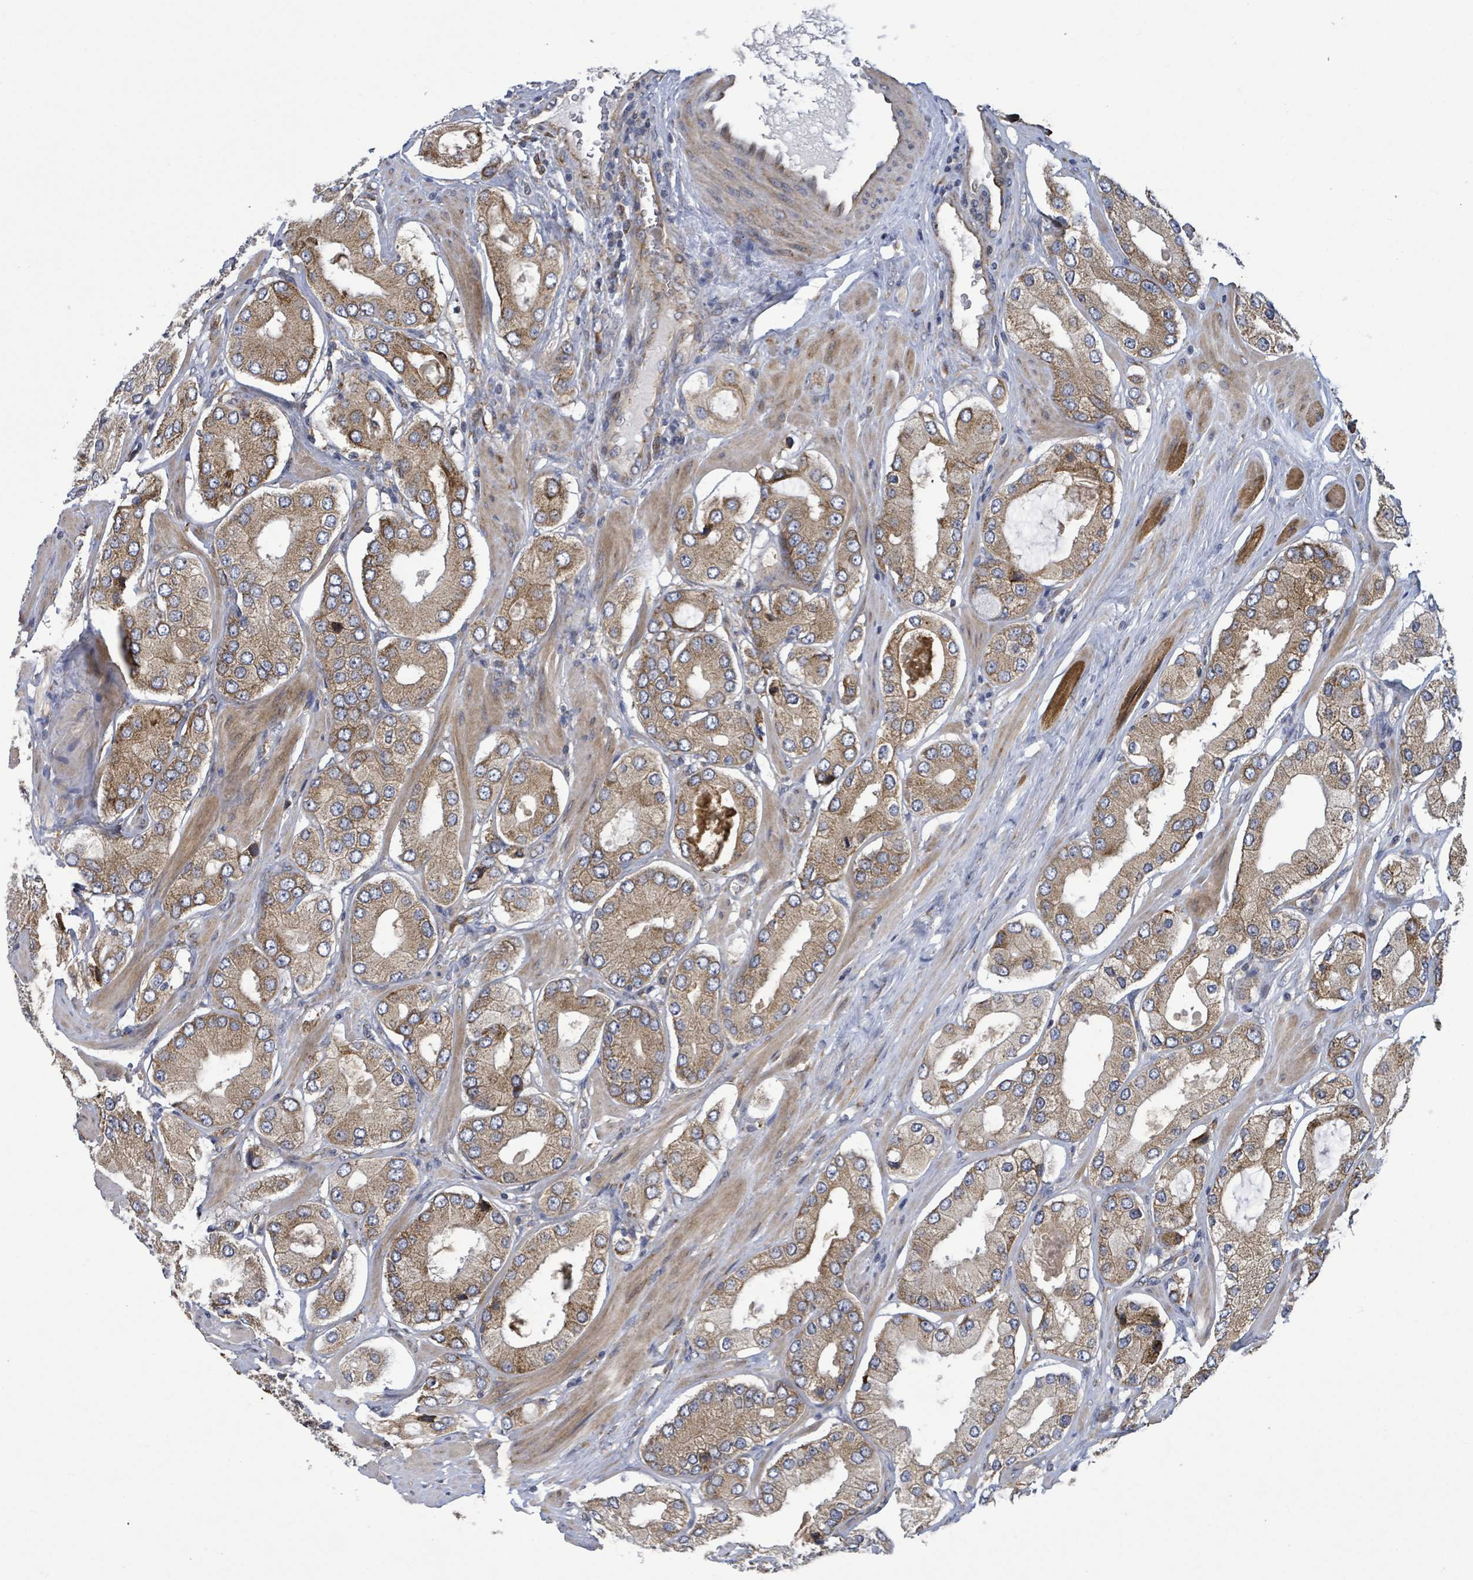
{"staining": {"intensity": "moderate", "quantity": "25%-75%", "location": "cytoplasmic/membranous"}, "tissue": "prostate cancer", "cell_type": "Tumor cells", "image_type": "cancer", "snomed": [{"axis": "morphology", "description": "Adenocarcinoma, Low grade"}, {"axis": "topography", "description": "Prostate"}], "caption": "Prostate adenocarcinoma (low-grade) stained with immunohistochemistry (IHC) demonstrates moderate cytoplasmic/membranous expression in approximately 25%-75% of tumor cells.", "gene": "NOMO1", "patient": {"sex": "male", "age": 42}}